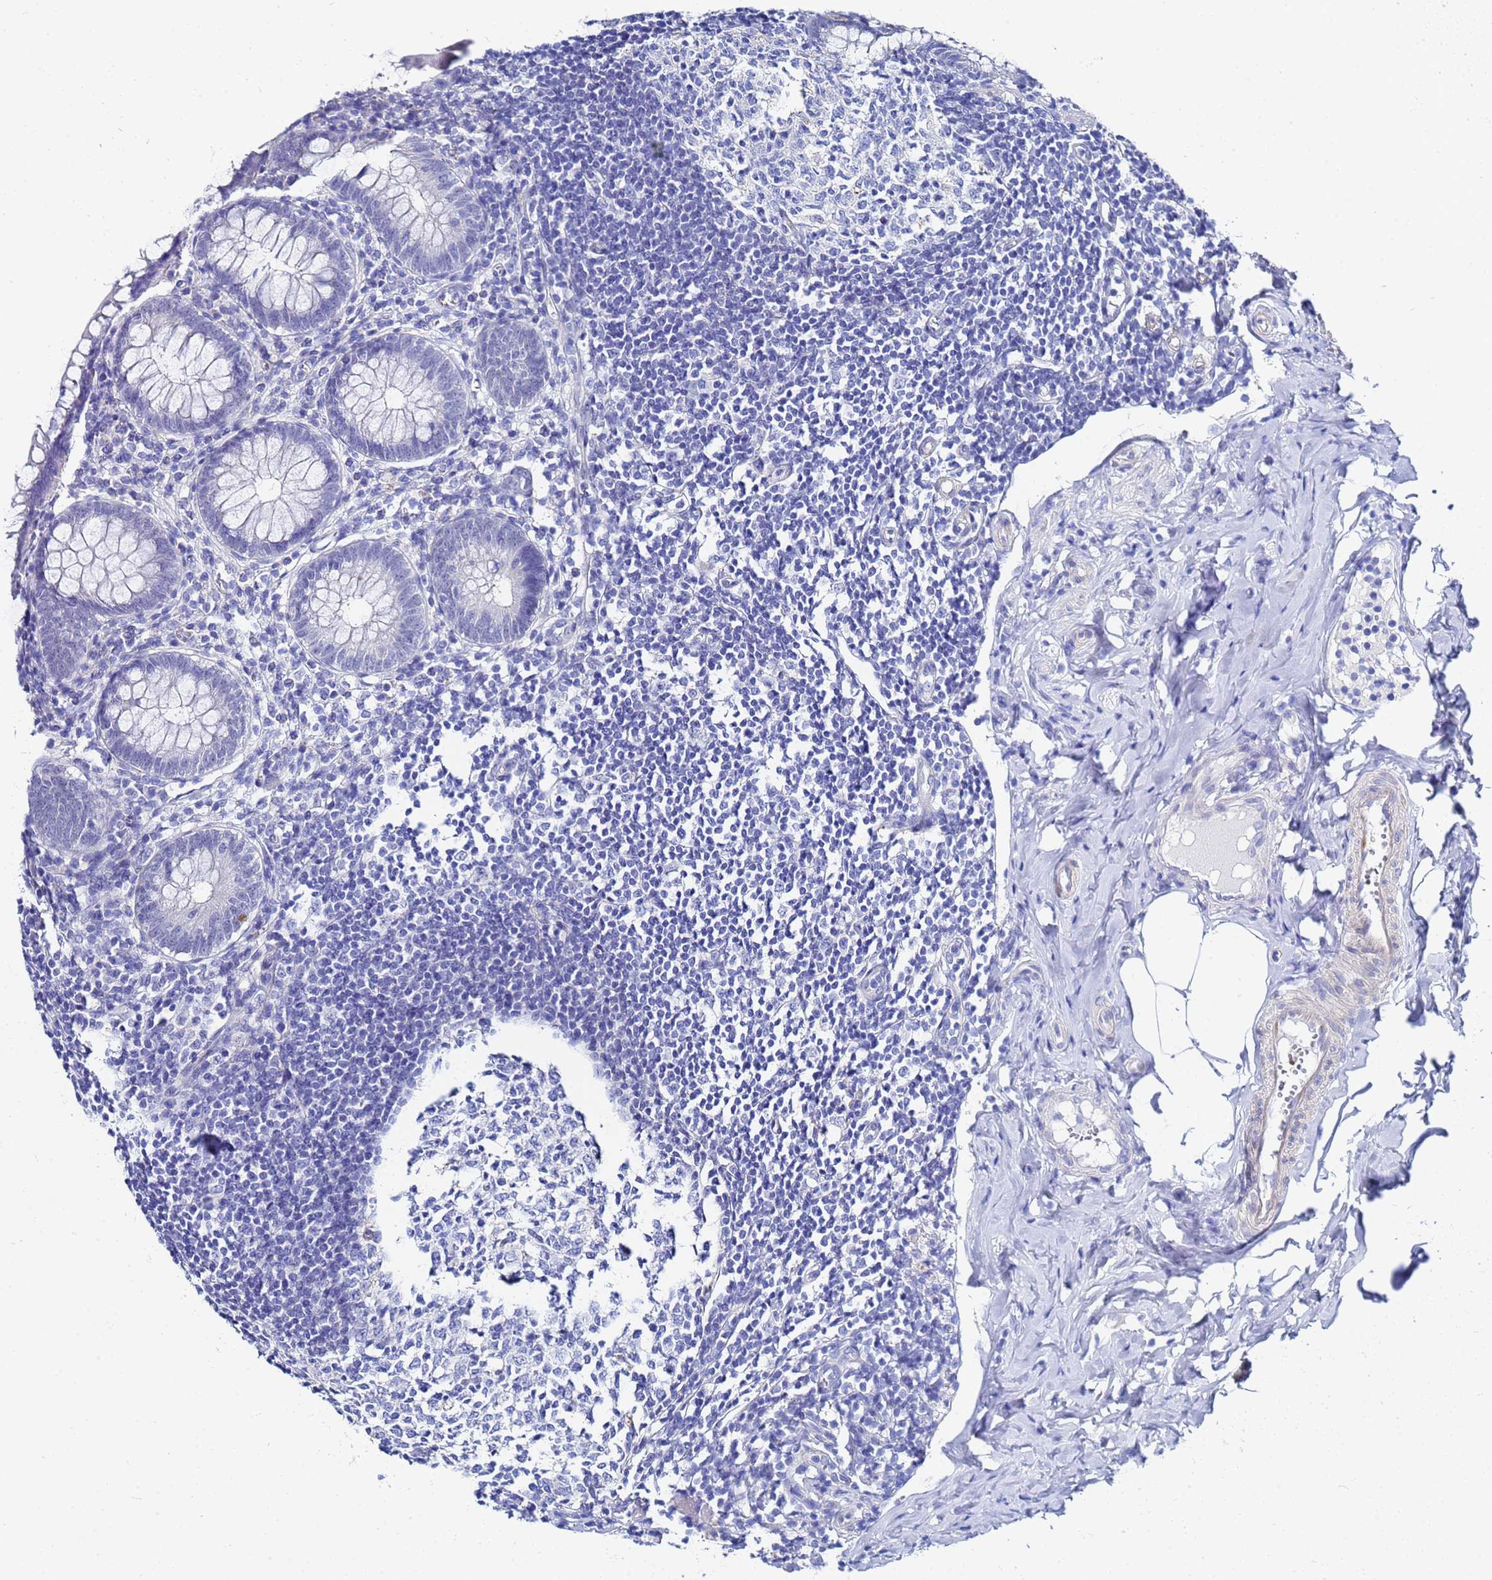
{"staining": {"intensity": "negative", "quantity": "none", "location": "none"}, "tissue": "appendix", "cell_type": "Glandular cells", "image_type": "normal", "snomed": [{"axis": "morphology", "description": "Normal tissue, NOS"}, {"axis": "topography", "description": "Appendix"}], "caption": "High power microscopy histopathology image of an immunohistochemistry image of unremarkable appendix, revealing no significant staining in glandular cells.", "gene": "ZNF26", "patient": {"sex": "female", "age": 33}}